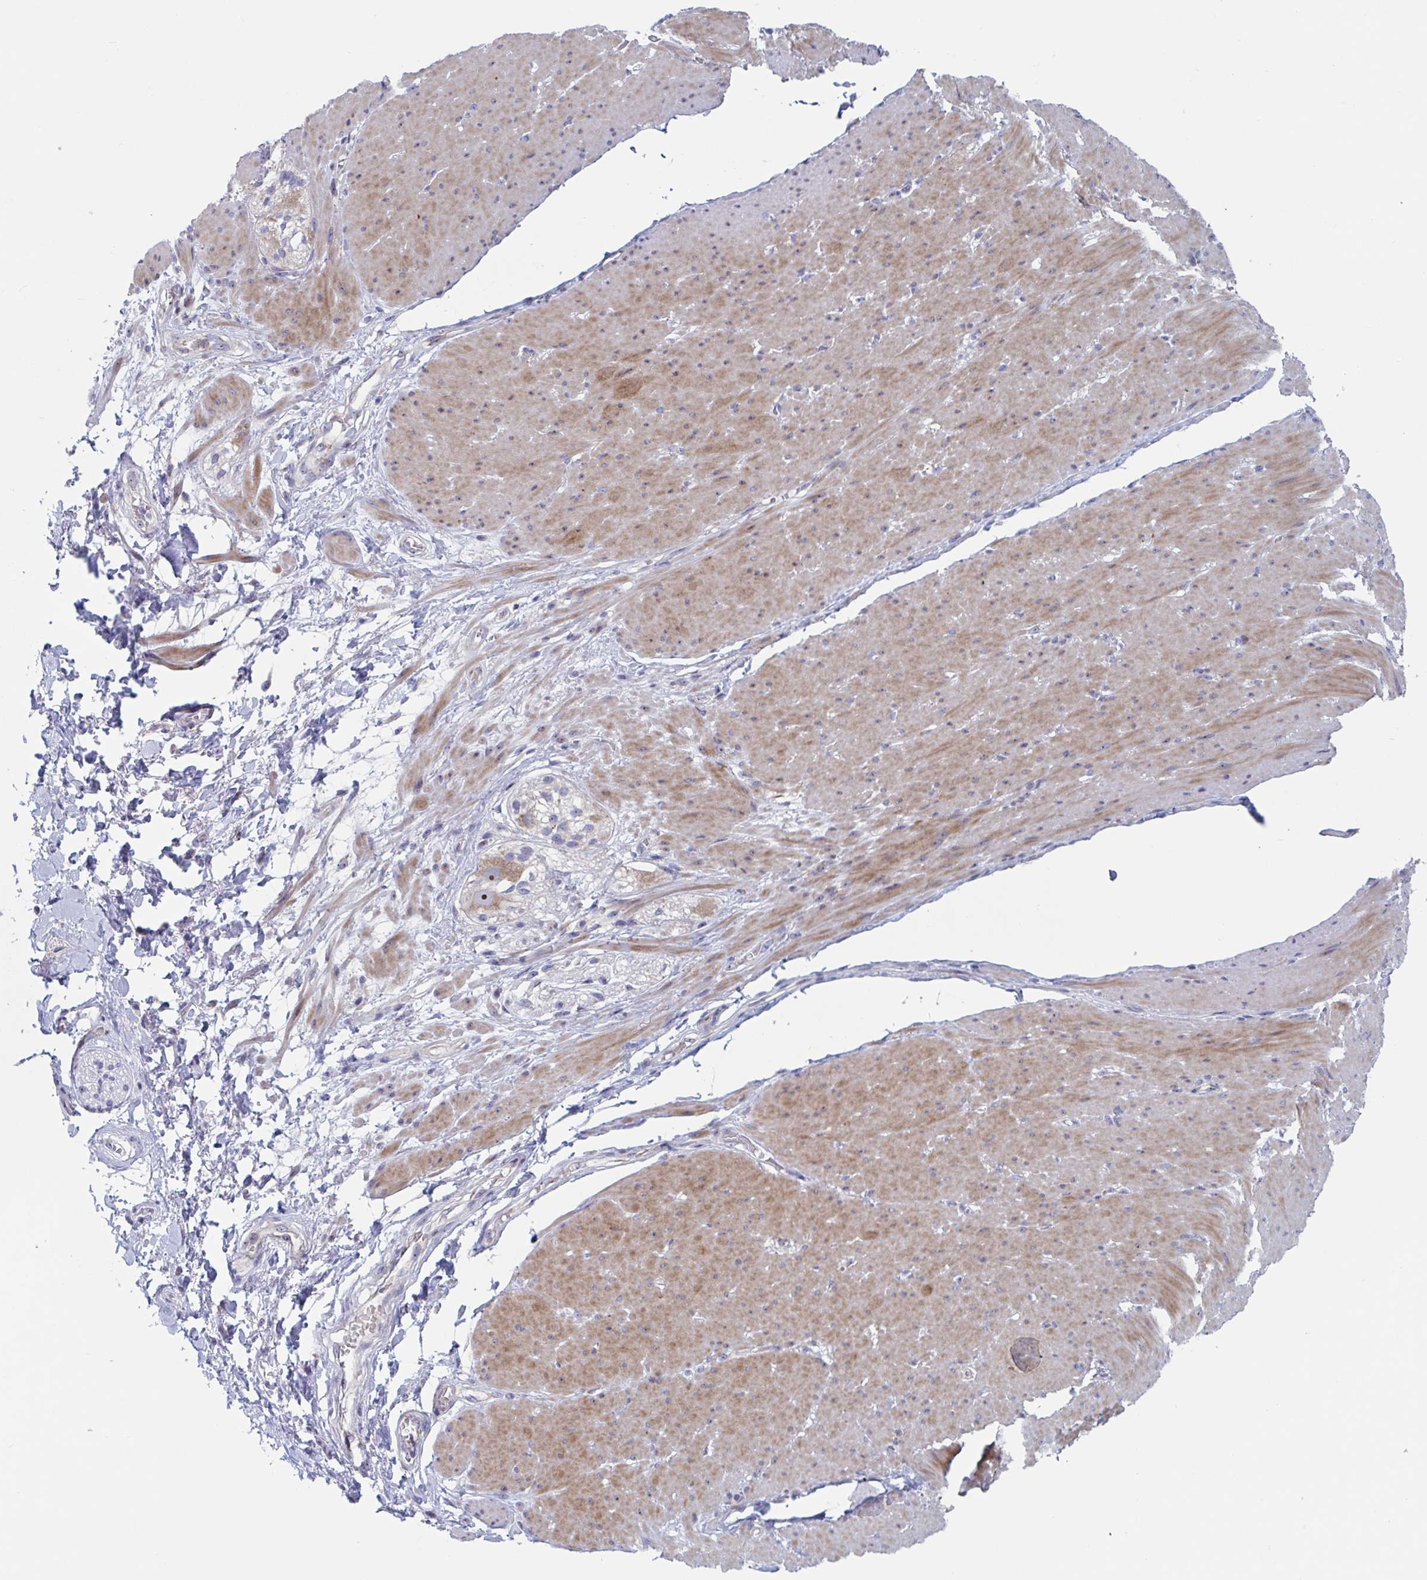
{"staining": {"intensity": "moderate", "quantity": "25%-75%", "location": "cytoplasmic/membranous"}, "tissue": "smooth muscle", "cell_type": "Smooth muscle cells", "image_type": "normal", "snomed": [{"axis": "morphology", "description": "Normal tissue, NOS"}, {"axis": "topography", "description": "Smooth muscle"}, {"axis": "topography", "description": "Rectum"}], "caption": "A brown stain highlights moderate cytoplasmic/membranous positivity of a protein in smooth muscle cells of benign human smooth muscle.", "gene": "MRPL53", "patient": {"sex": "male", "age": 53}}